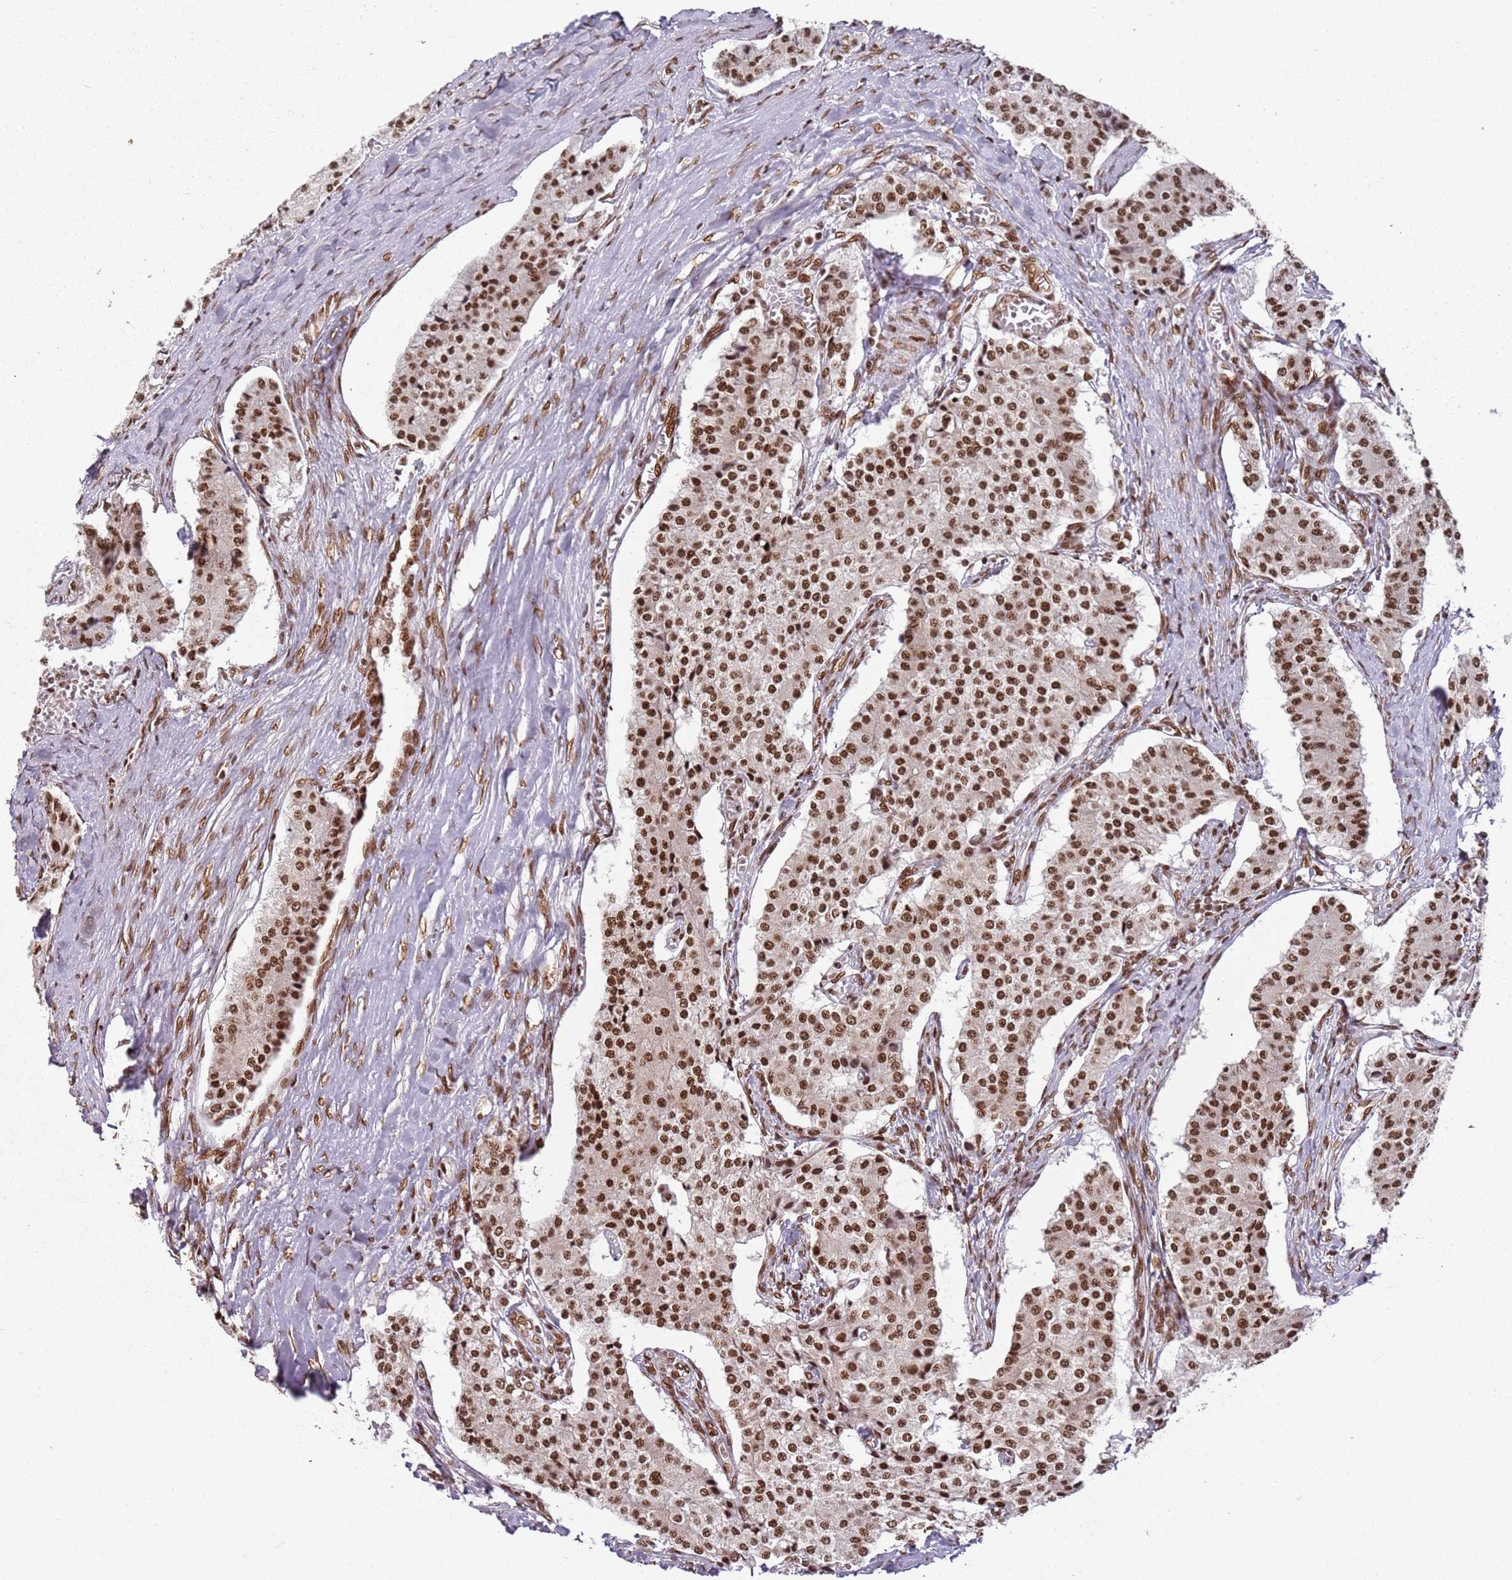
{"staining": {"intensity": "moderate", "quantity": ">75%", "location": "nuclear"}, "tissue": "carcinoid", "cell_type": "Tumor cells", "image_type": "cancer", "snomed": [{"axis": "morphology", "description": "Carcinoid, malignant, NOS"}, {"axis": "topography", "description": "Colon"}], "caption": "There is medium levels of moderate nuclear staining in tumor cells of malignant carcinoid, as demonstrated by immunohistochemical staining (brown color).", "gene": "TENT4A", "patient": {"sex": "female", "age": 52}}